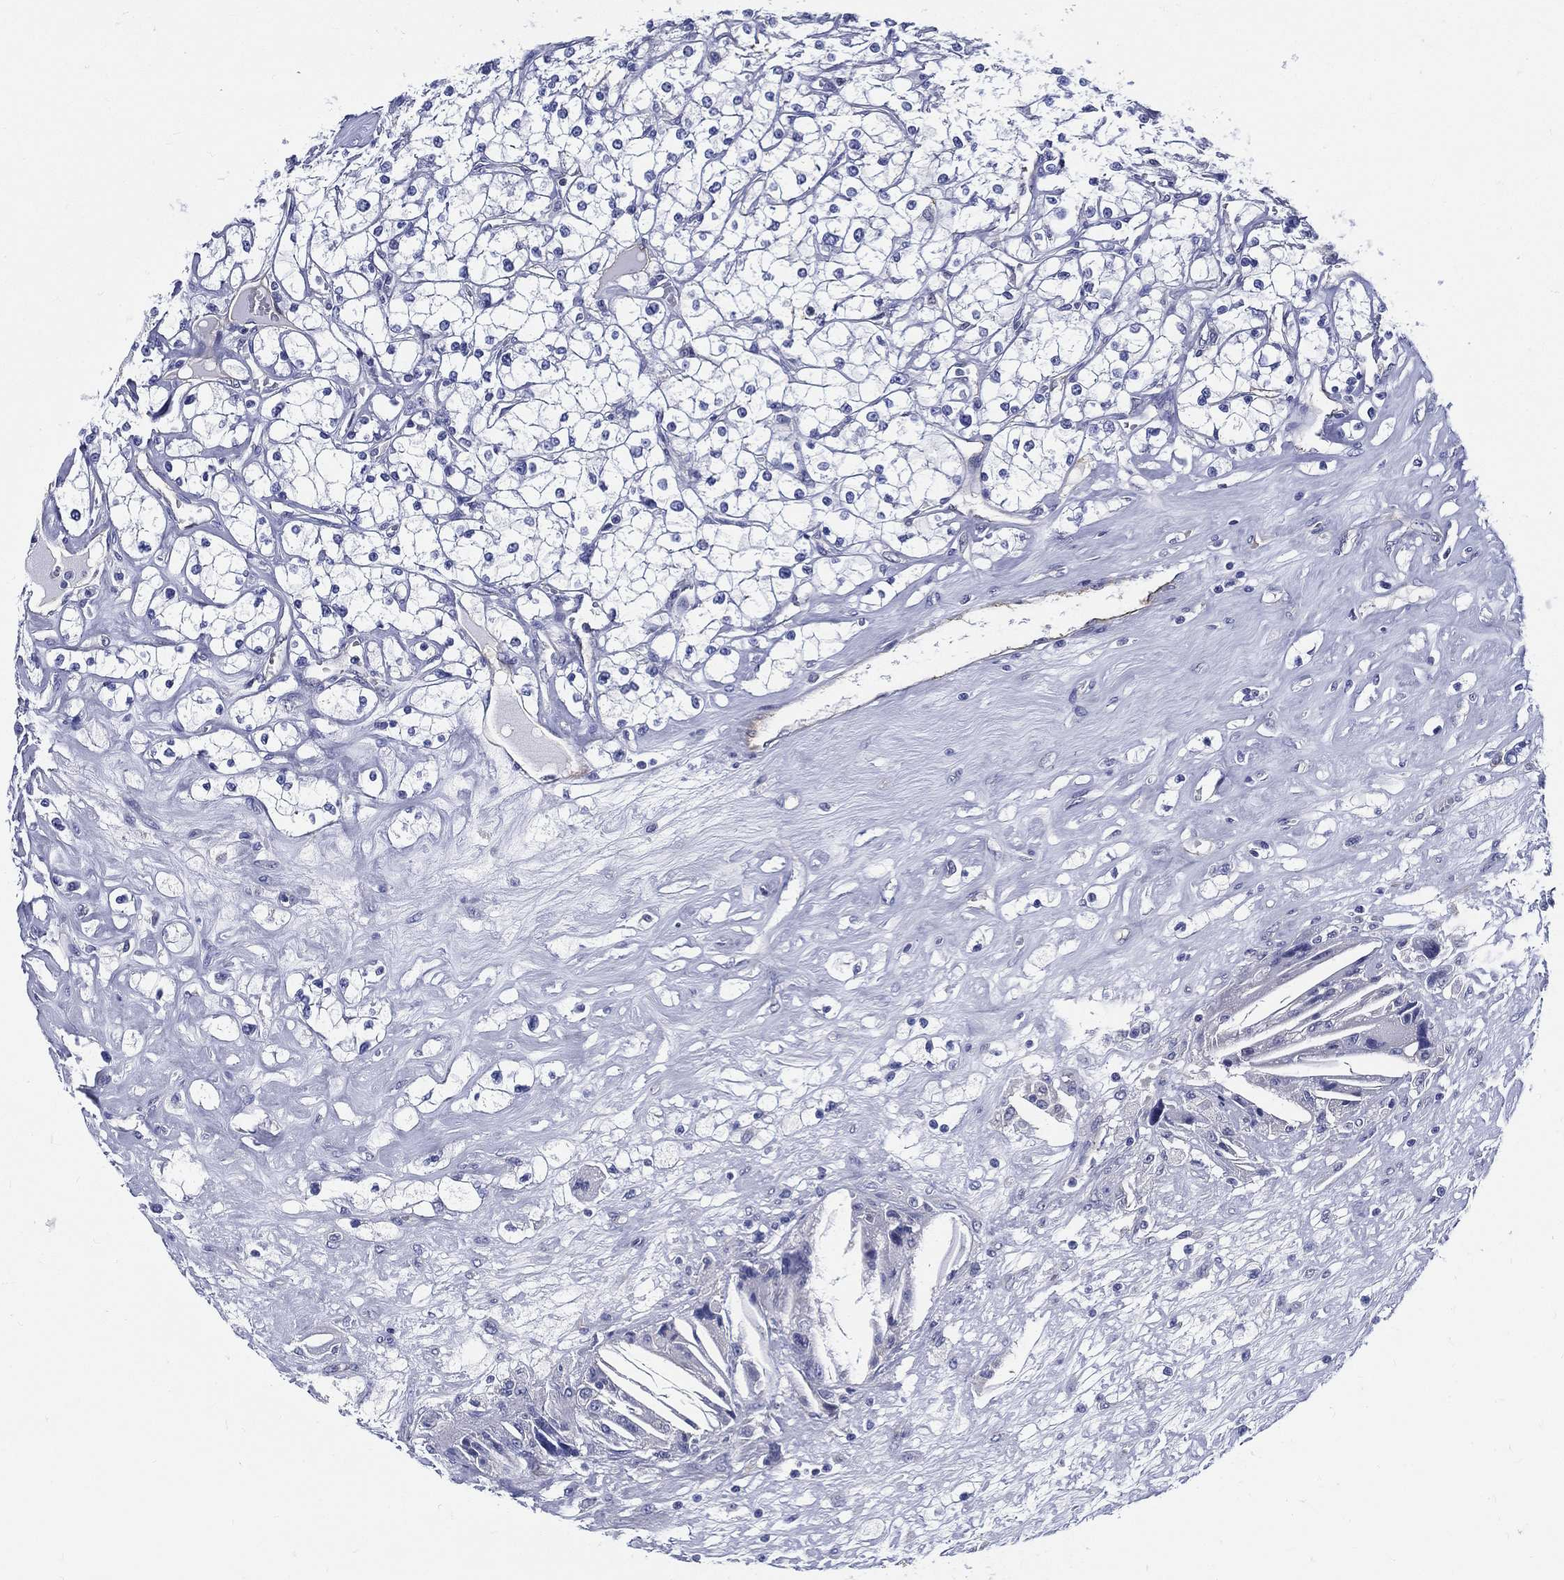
{"staining": {"intensity": "negative", "quantity": "none", "location": "none"}, "tissue": "renal cancer", "cell_type": "Tumor cells", "image_type": "cancer", "snomed": [{"axis": "morphology", "description": "Adenocarcinoma, NOS"}, {"axis": "topography", "description": "Kidney"}], "caption": "Tumor cells are negative for brown protein staining in adenocarcinoma (renal).", "gene": "NEDD9", "patient": {"sex": "male", "age": 67}}